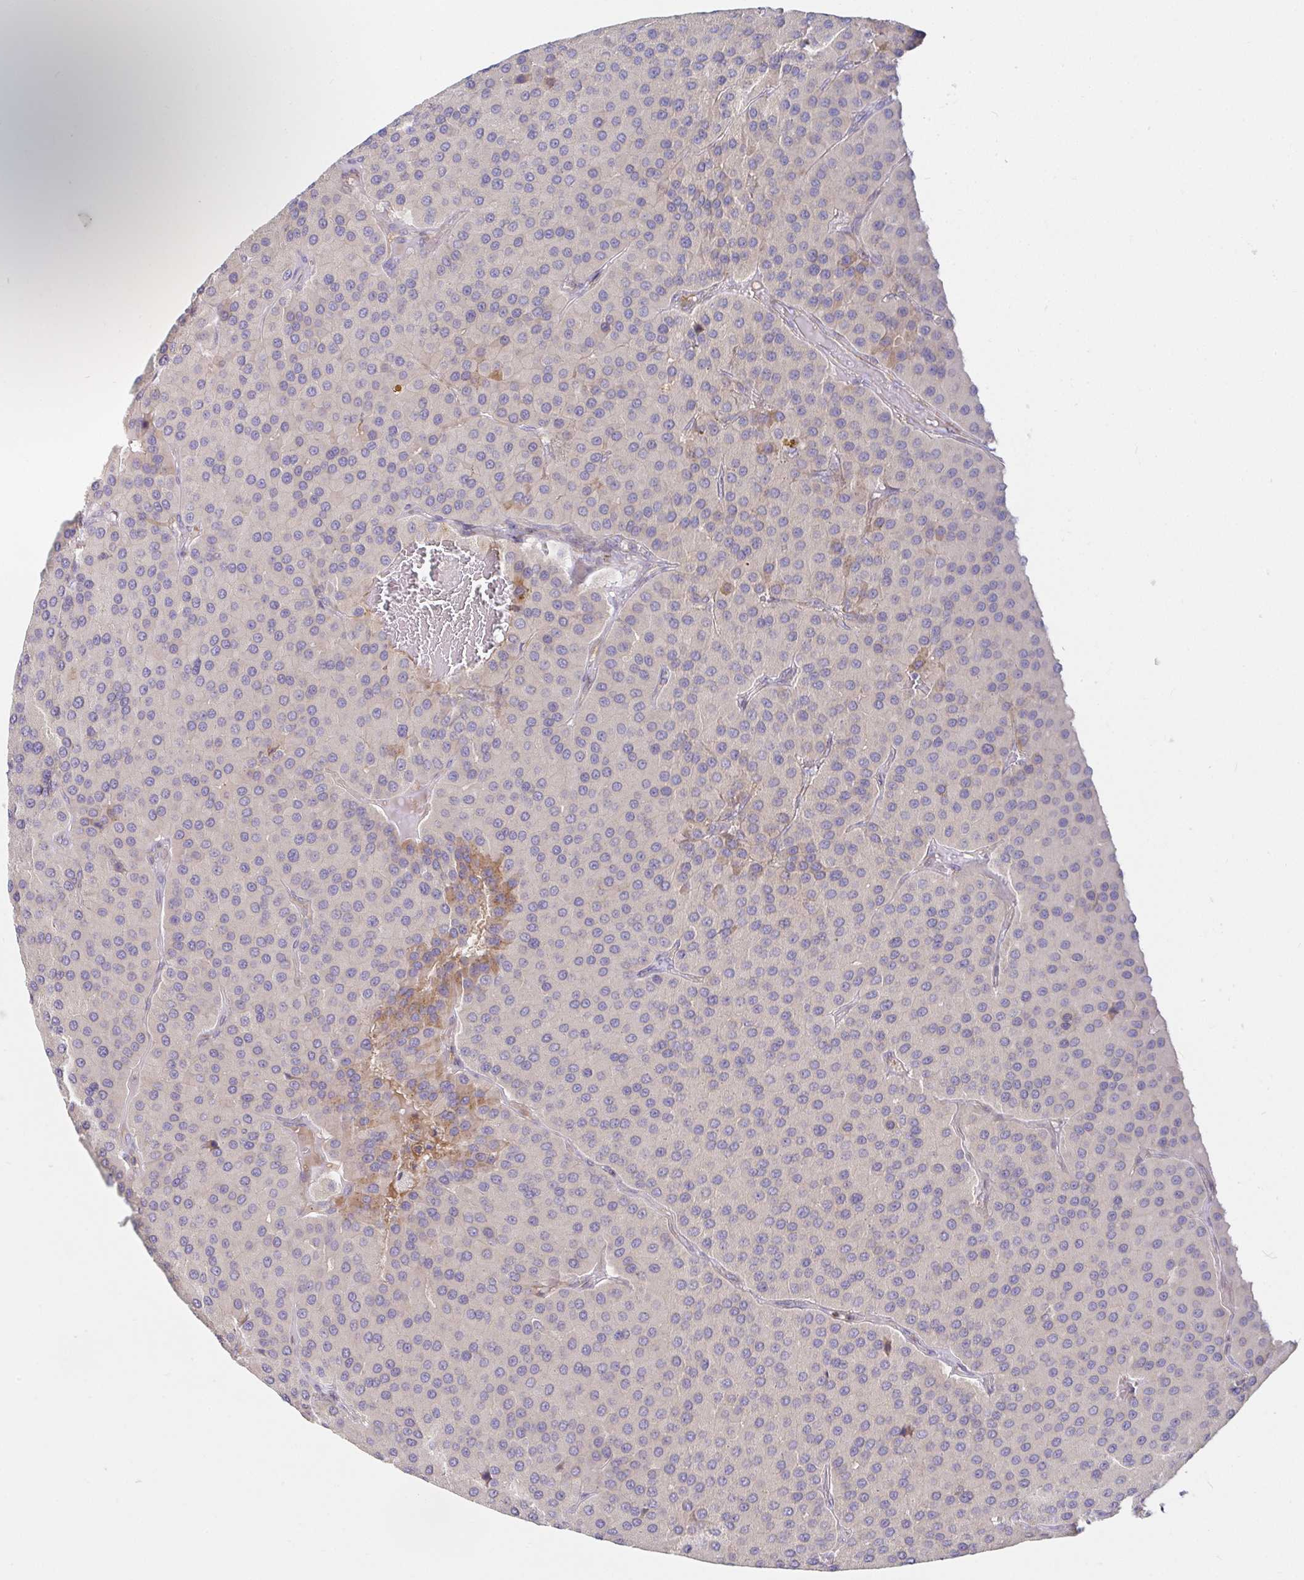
{"staining": {"intensity": "weak", "quantity": "<25%", "location": "cytoplasmic/membranous"}, "tissue": "parathyroid gland", "cell_type": "Glandular cells", "image_type": "normal", "snomed": [{"axis": "morphology", "description": "Normal tissue, NOS"}, {"axis": "morphology", "description": "Adenoma, NOS"}, {"axis": "topography", "description": "Parathyroid gland"}], "caption": "Immunohistochemical staining of unremarkable parathyroid gland demonstrates no significant positivity in glandular cells.", "gene": "SSH2", "patient": {"sex": "female", "age": 86}}